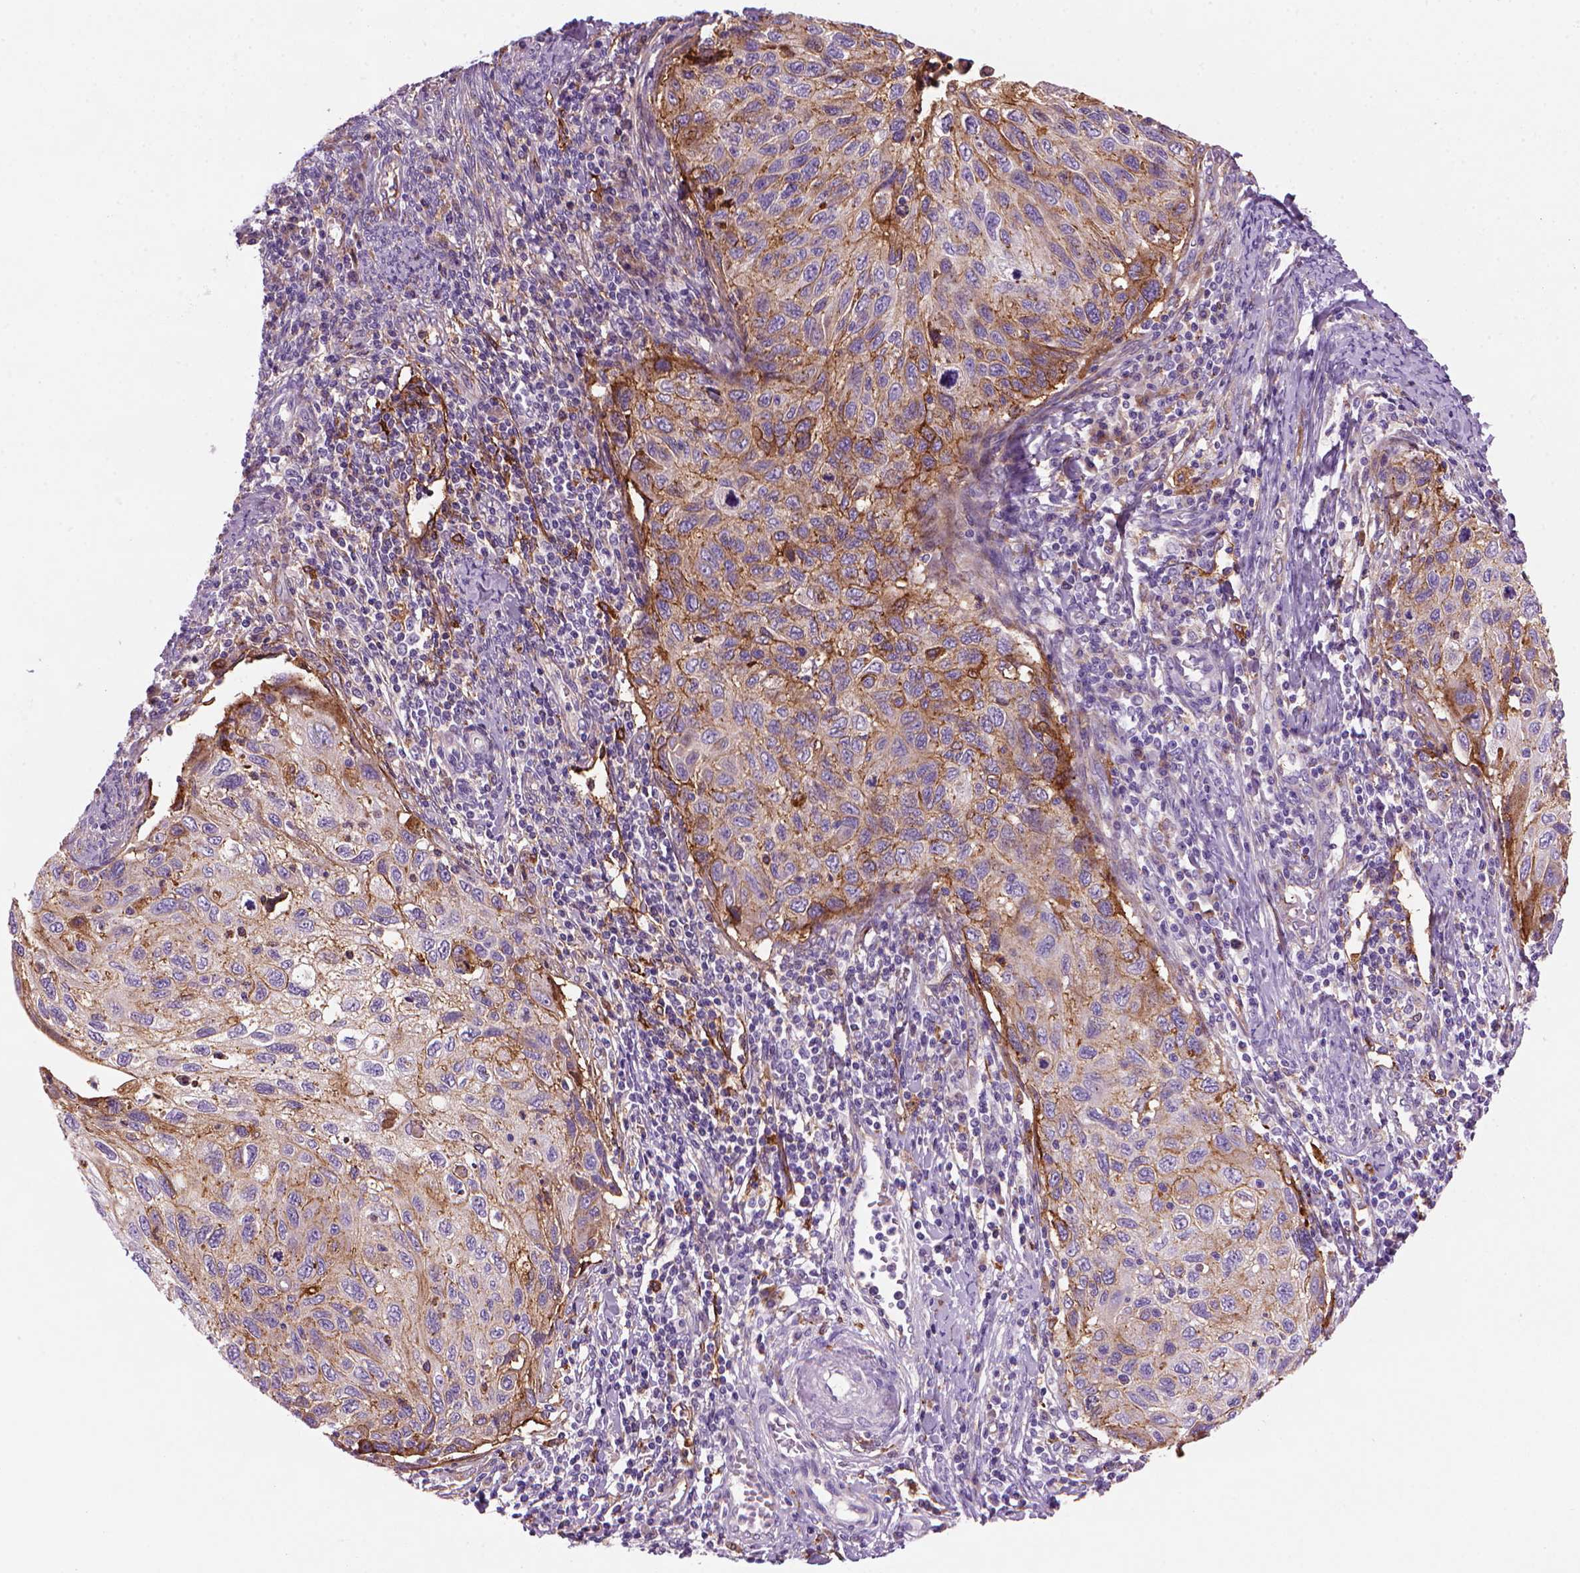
{"staining": {"intensity": "moderate", "quantity": ">75%", "location": "cytoplasmic/membranous"}, "tissue": "cervical cancer", "cell_type": "Tumor cells", "image_type": "cancer", "snomed": [{"axis": "morphology", "description": "Squamous cell carcinoma, NOS"}, {"axis": "topography", "description": "Cervix"}], "caption": "Immunohistochemistry micrograph of neoplastic tissue: cervical cancer stained using IHC reveals medium levels of moderate protein expression localized specifically in the cytoplasmic/membranous of tumor cells, appearing as a cytoplasmic/membranous brown color.", "gene": "MARCKS", "patient": {"sex": "female", "age": 70}}